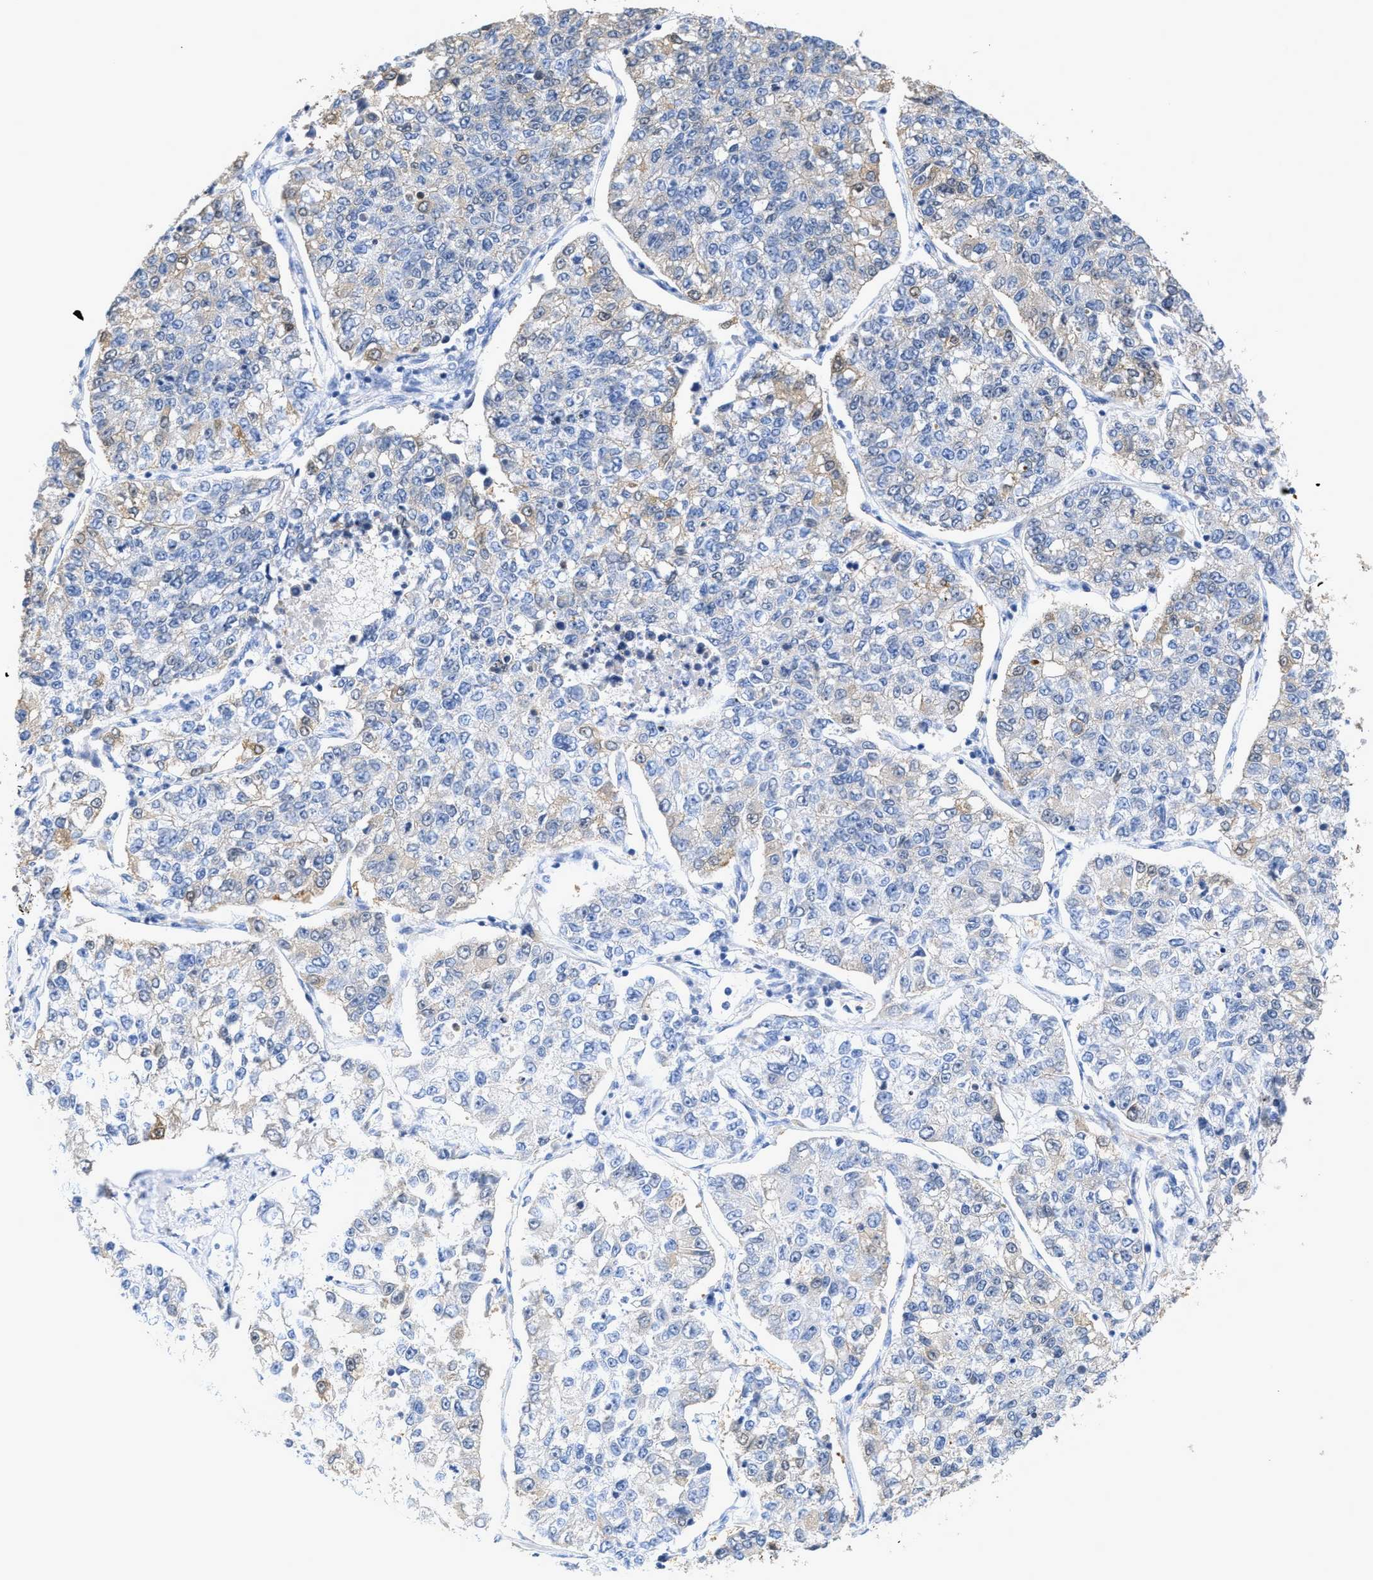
{"staining": {"intensity": "weak", "quantity": "<25%", "location": "cytoplasmic/membranous"}, "tissue": "lung cancer", "cell_type": "Tumor cells", "image_type": "cancer", "snomed": [{"axis": "morphology", "description": "Adenocarcinoma, NOS"}, {"axis": "topography", "description": "Lung"}], "caption": "Immunohistochemistry (IHC) of human lung cancer displays no positivity in tumor cells. (DAB immunohistochemistry with hematoxylin counter stain).", "gene": "CRYM", "patient": {"sex": "male", "age": 49}}